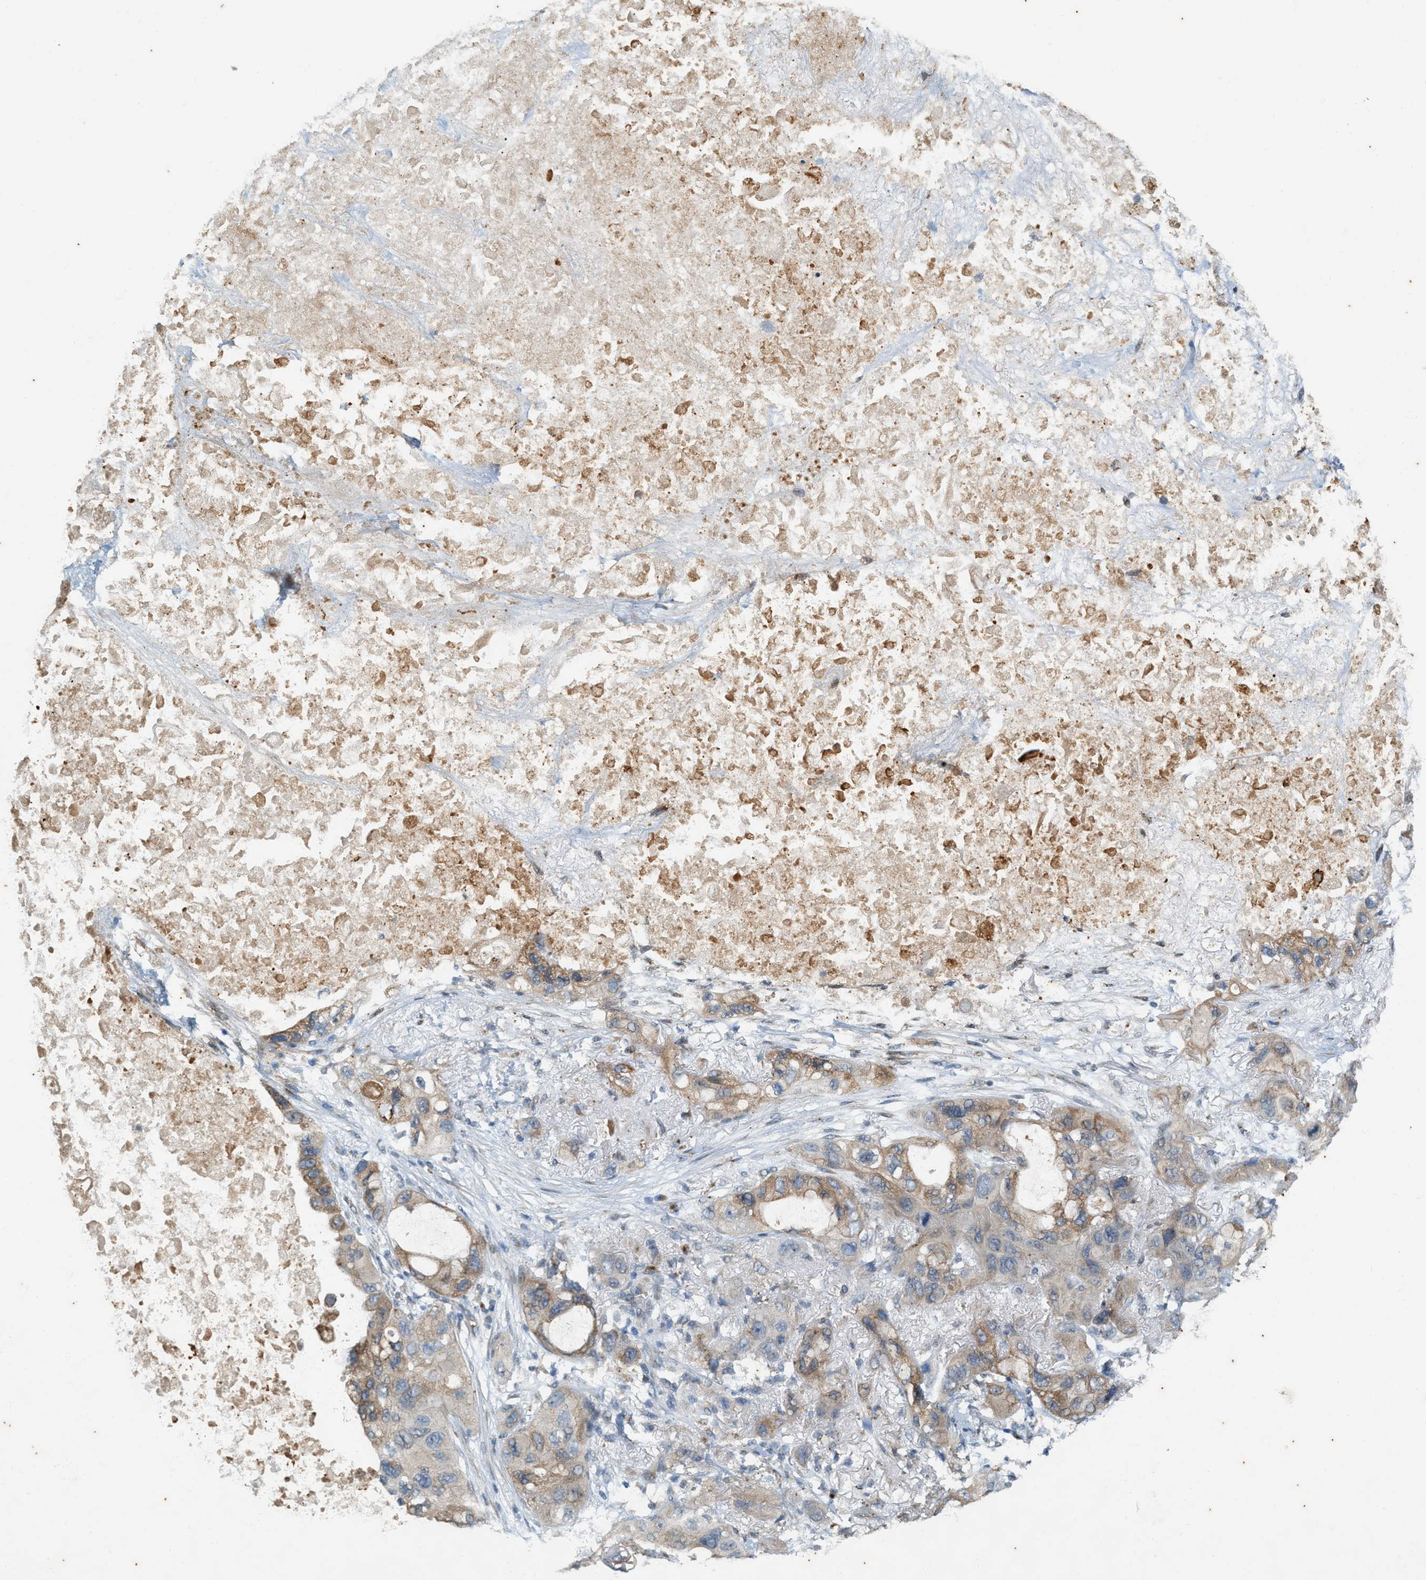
{"staining": {"intensity": "weak", "quantity": ">75%", "location": "cytoplasmic/membranous"}, "tissue": "lung cancer", "cell_type": "Tumor cells", "image_type": "cancer", "snomed": [{"axis": "morphology", "description": "Squamous cell carcinoma, NOS"}, {"axis": "topography", "description": "Lung"}], "caption": "Tumor cells display weak cytoplasmic/membranous positivity in about >75% of cells in lung cancer. The staining was performed using DAB, with brown indicating positive protein expression. Nuclei are stained blue with hematoxylin.", "gene": "CHPF2", "patient": {"sex": "female", "age": 73}}